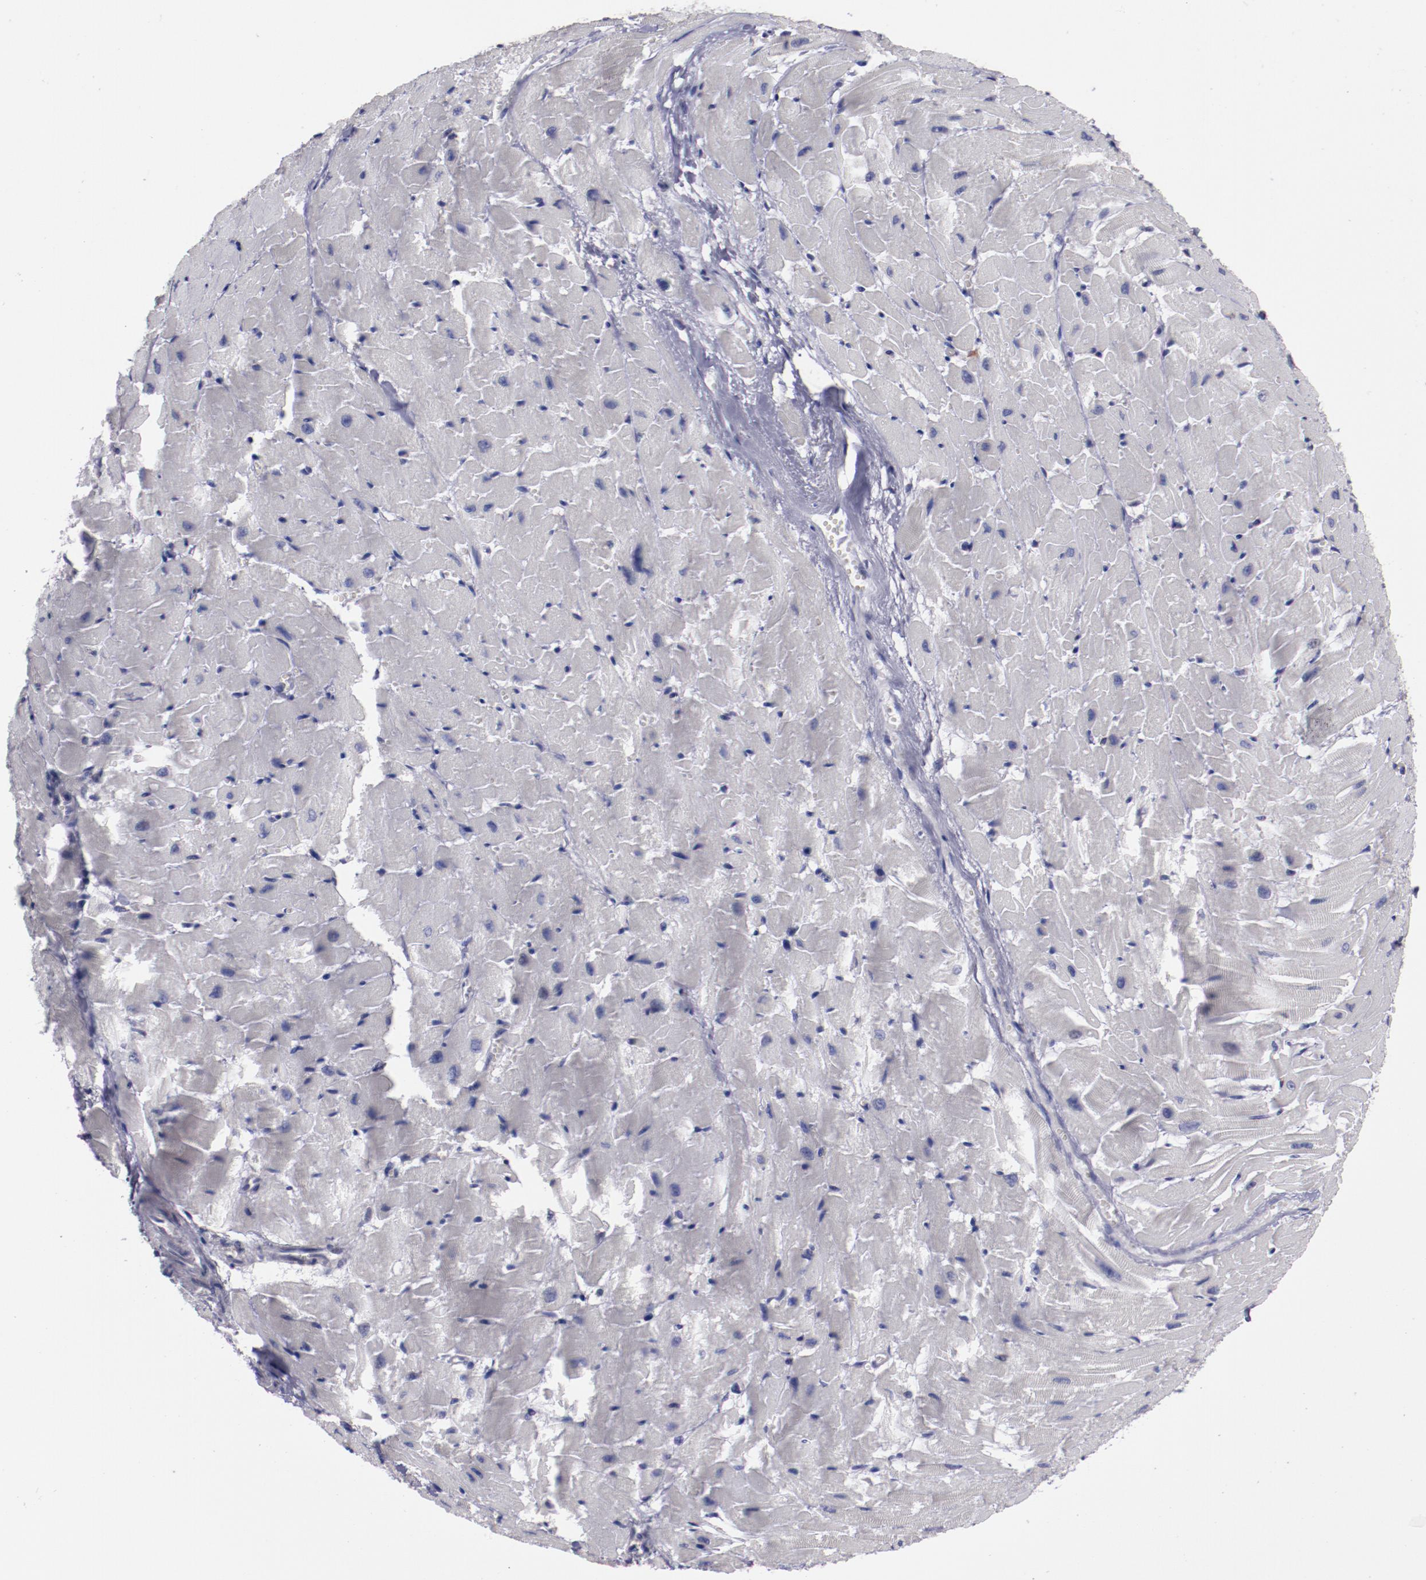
{"staining": {"intensity": "weak", "quantity": "<25%", "location": "cytoplasmic/membranous,nuclear"}, "tissue": "heart muscle", "cell_type": "Cardiomyocytes", "image_type": "normal", "snomed": [{"axis": "morphology", "description": "Normal tissue, NOS"}, {"axis": "topography", "description": "Heart"}], "caption": "Immunohistochemistry (IHC) photomicrograph of benign heart muscle: human heart muscle stained with DAB (3,3'-diaminobenzidine) demonstrates no significant protein staining in cardiomyocytes.", "gene": "NRXN3", "patient": {"sex": "female", "age": 19}}